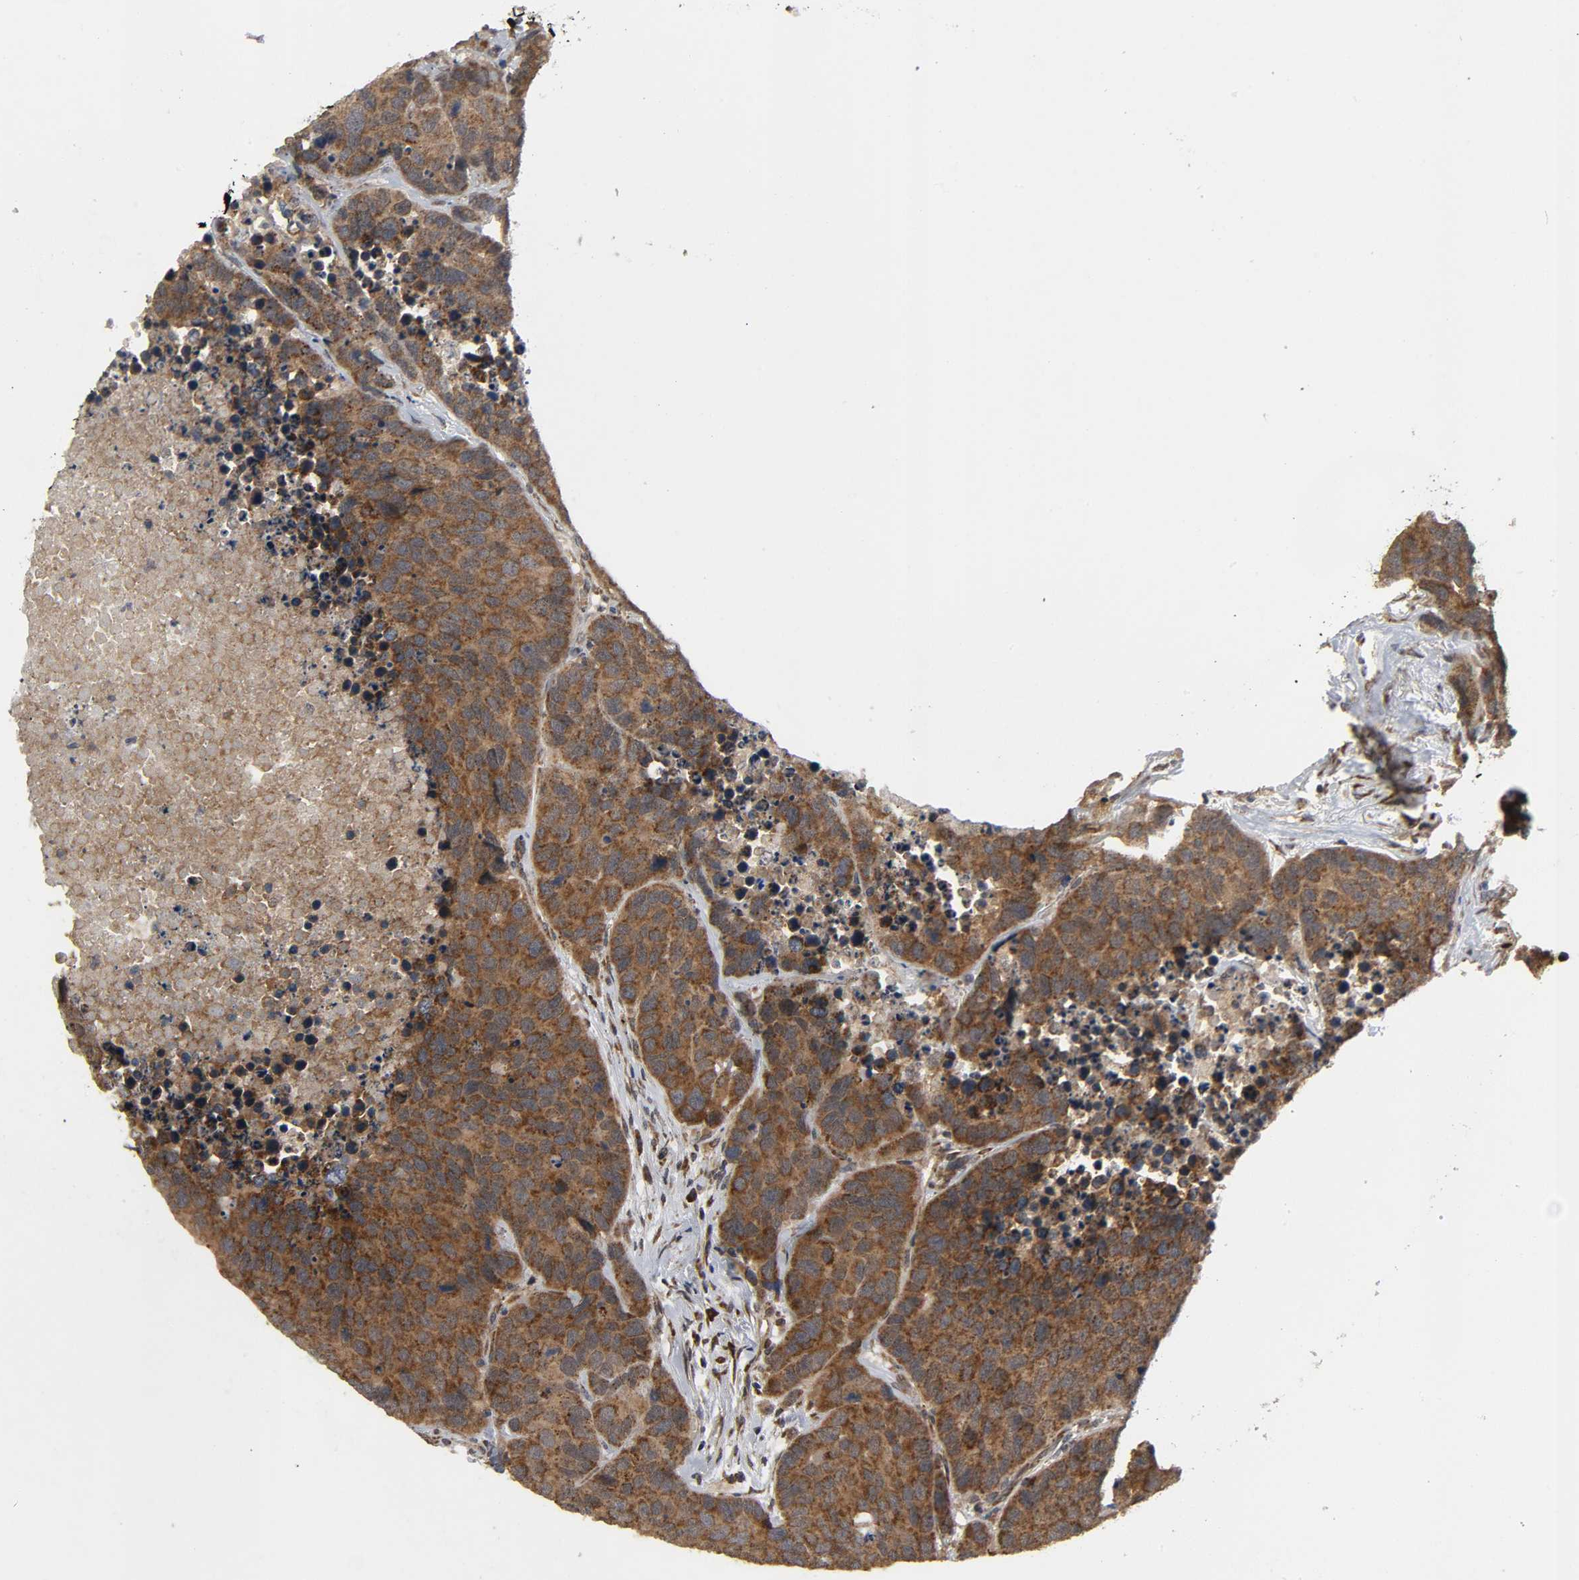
{"staining": {"intensity": "strong", "quantity": ">75%", "location": "cytoplasmic/membranous"}, "tissue": "carcinoid", "cell_type": "Tumor cells", "image_type": "cancer", "snomed": [{"axis": "morphology", "description": "Carcinoid, malignant, NOS"}, {"axis": "topography", "description": "Lung"}], "caption": "Immunohistochemistry (IHC) photomicrograph of neoplastic tissue: carcinoid stained using IHC exhibits high levels of strong protein expression localized specifically in the cytoplasmic/membranous of tumor cells, appearing as a cytoplasmic/membranous brown color.", "gene": "SLC30A9", "patient": {"sex": "male", "age": 60}}